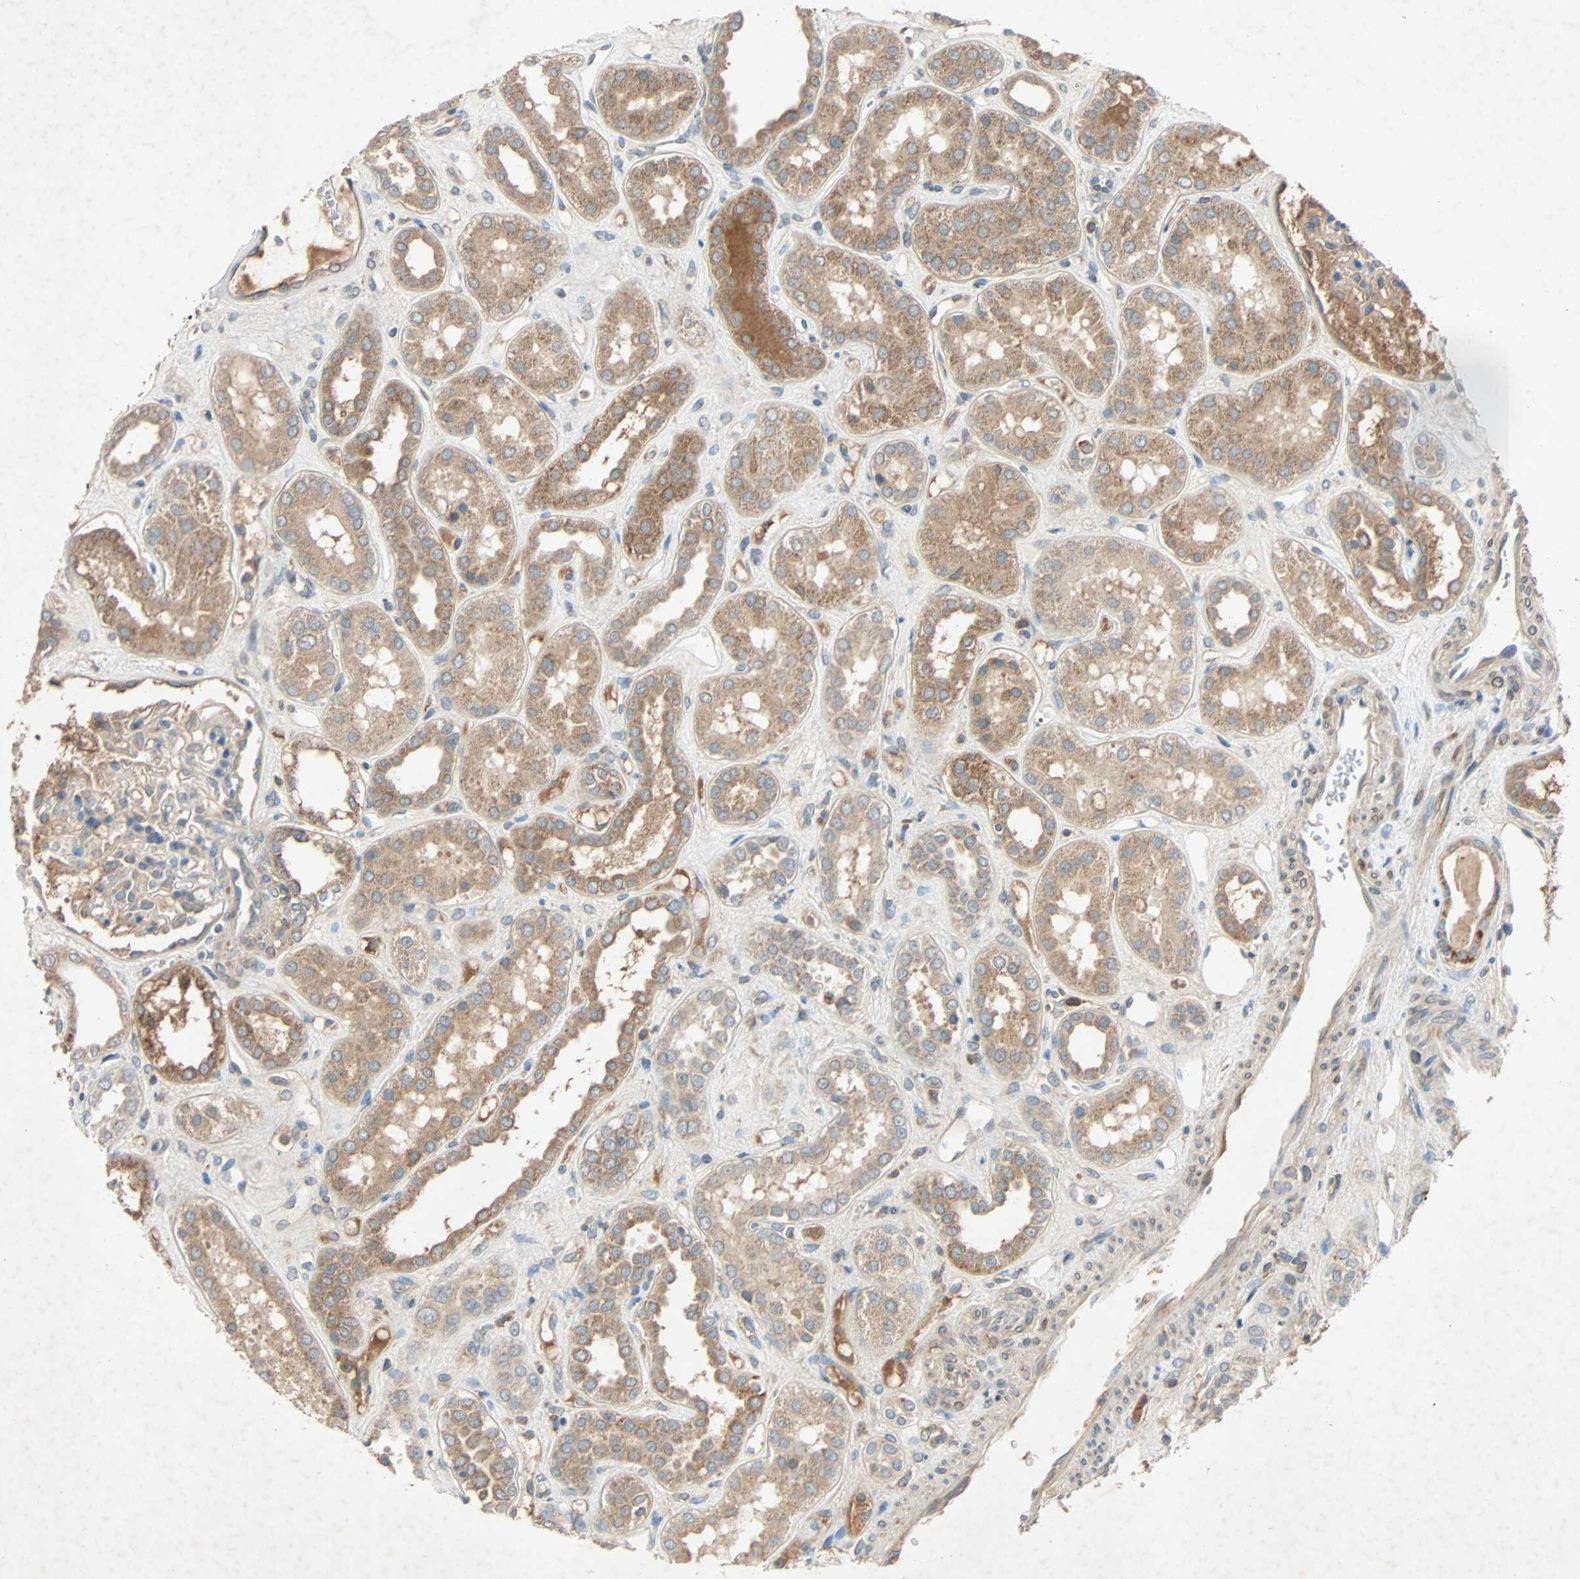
{"staining": {"intensity": "weak", "quantity": ">75%", "location": "cytoplasmic/membranous"}, "tissue": "kidney", "cell_type": "Cells in glomeruli", "image_type": "normal", "snomed": [{"axis": "morphology", "description": "Normal tissue, NOS"}, {"axis": "topography", "description": "Kidney"}], "caption": "Brown immunohistochemical staining in unremarkable kidney reveals weak cytoplasmic/membranous expression in about >75% of cells in glomeruli. (DAB (3,3'-diaminobenzidine) IHC, brown staining for protein, blue staining for nuclei).", "gene": "XYLT1", "patient": {"sex": "male", "age": 59}}